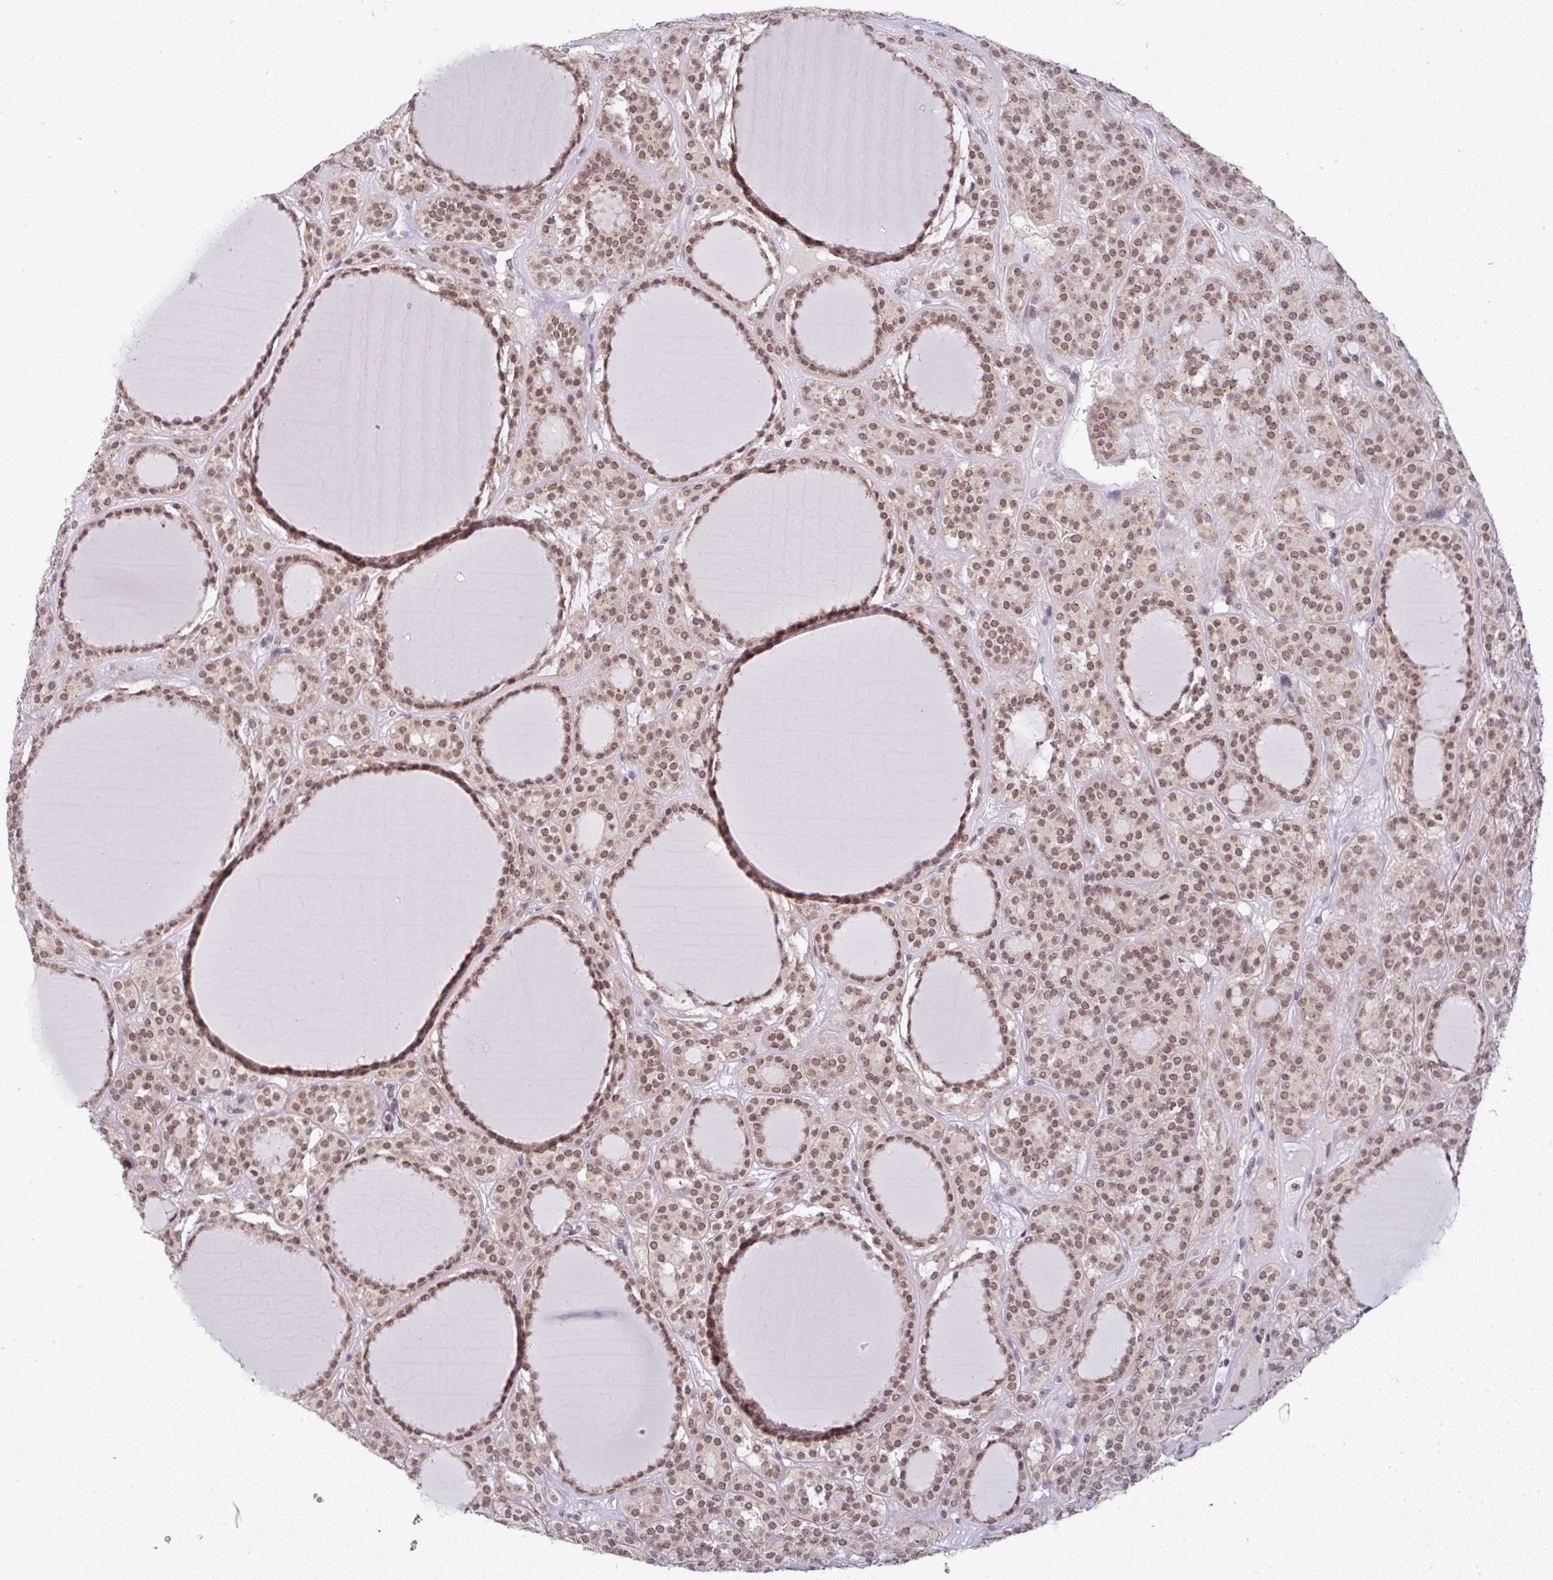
{"staining": {"intensity": "moderate", "quantity": ">75%", "location": "nuclear"}, "tissue": "thyroid cancer", "cell_type": "Tumor cells", "image_type": "cancer", "snomed": [{"axis": "morphology", "description": "Follicular adenoma carcinoma, NOS"}, {"axis": "topography", "description": "Thyroid gland"}], "caption": "IHC micrograph of human thyroid follicular adenoma carcinoma stained for a protein (brown), which reveals medium levels of moderate nuclear positivity in about >75% of tumor cells.", "gene": "PTPN2", "patient": {"sex": "female", "age": 63}}